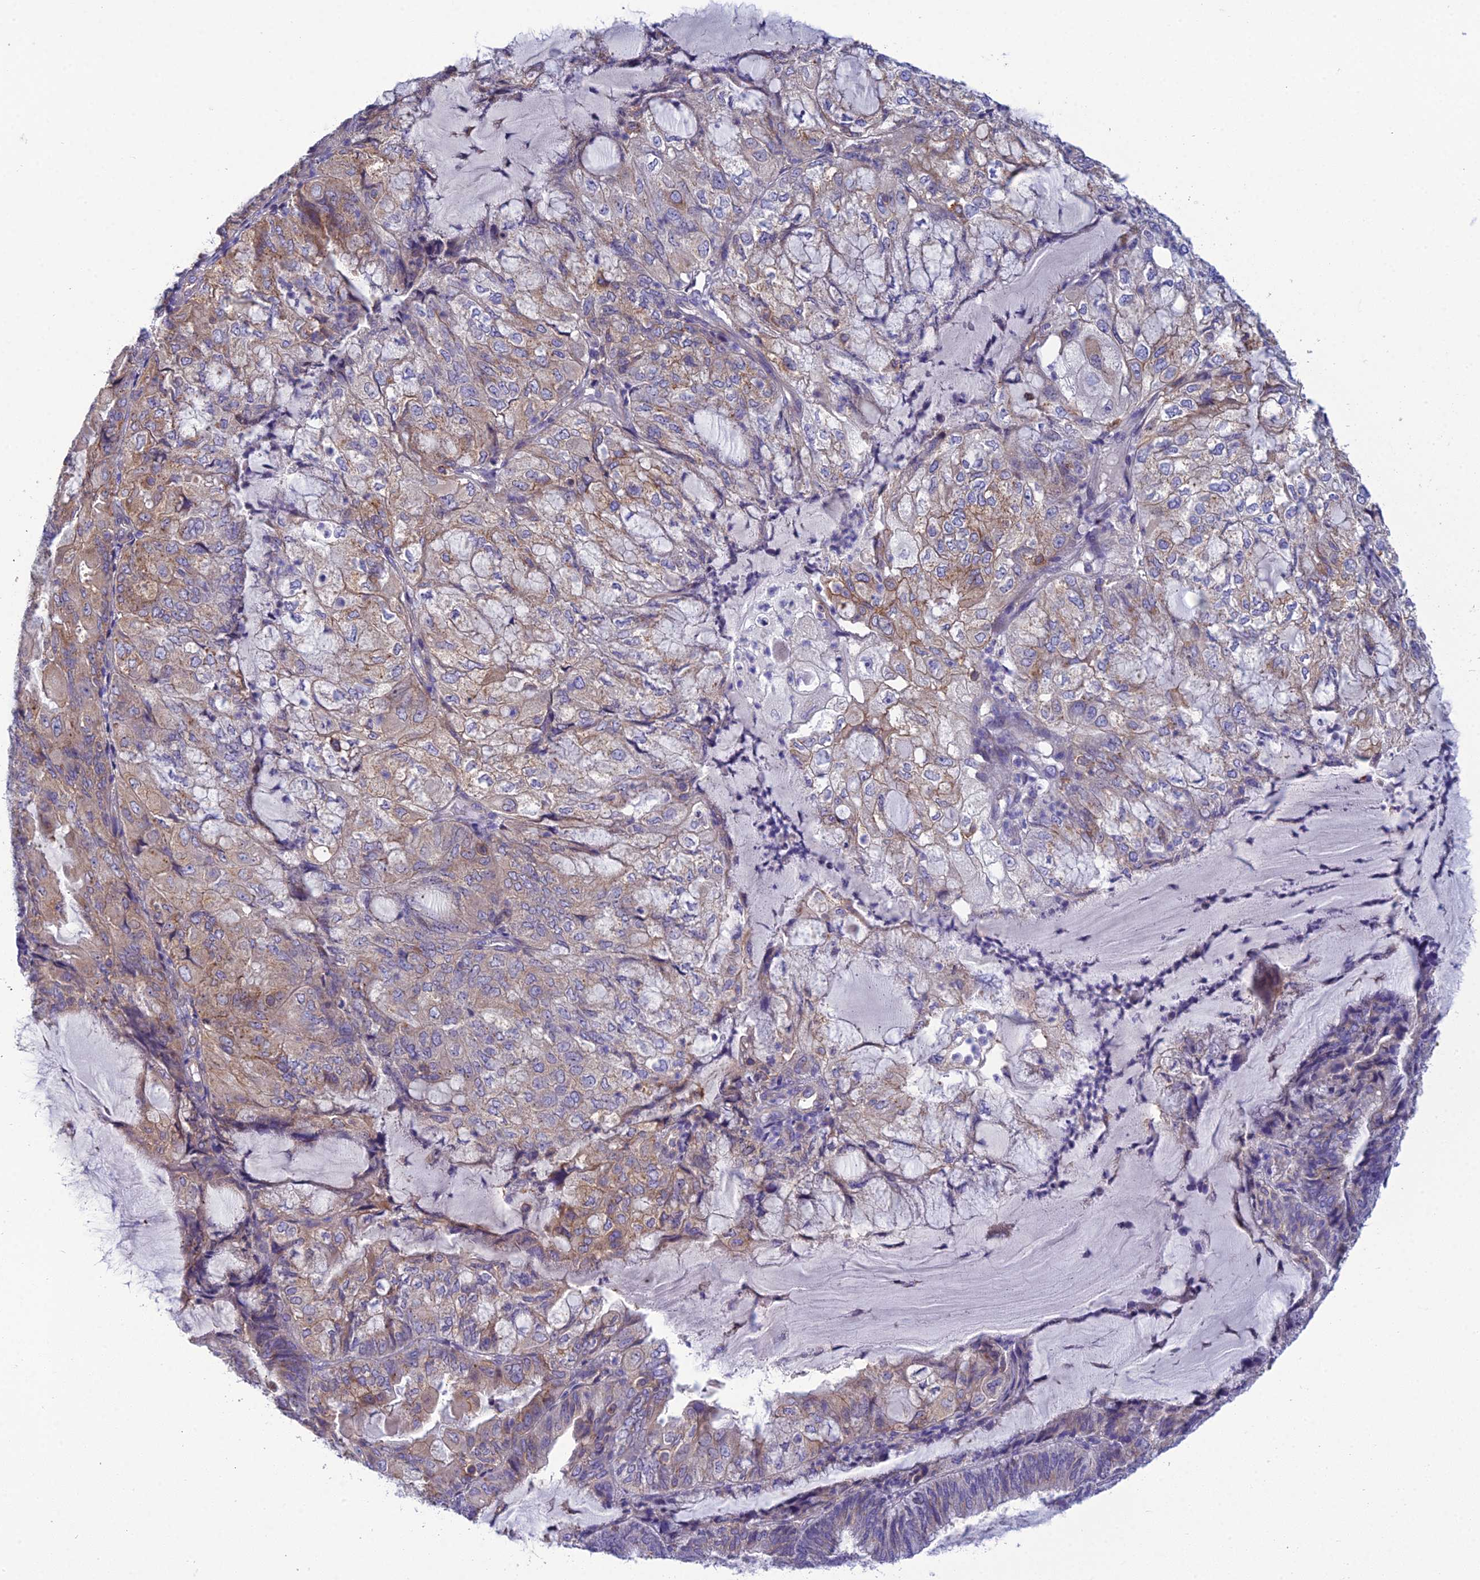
{"staining": {"intensity": "weak", "quantity": "25%-75%", "location": "cytoplasmic/membranous"}, "tissue": "endometrial cancer", "cell_type": "Tumor cells", "image_type": "cancer", "snomed": [{"axis": "morphology", "description": "Adenocarcinoma, NOS"}, {"axis": "topography", "description": "Endometrium"}], "caption": "An image of endometrial cancer stained for a protein demonstrates weak cytoplasmic/membranous brown staining in tumor cells.", "gene": "GOLPH3", "patient": {"sex": "female", "age": 81}}